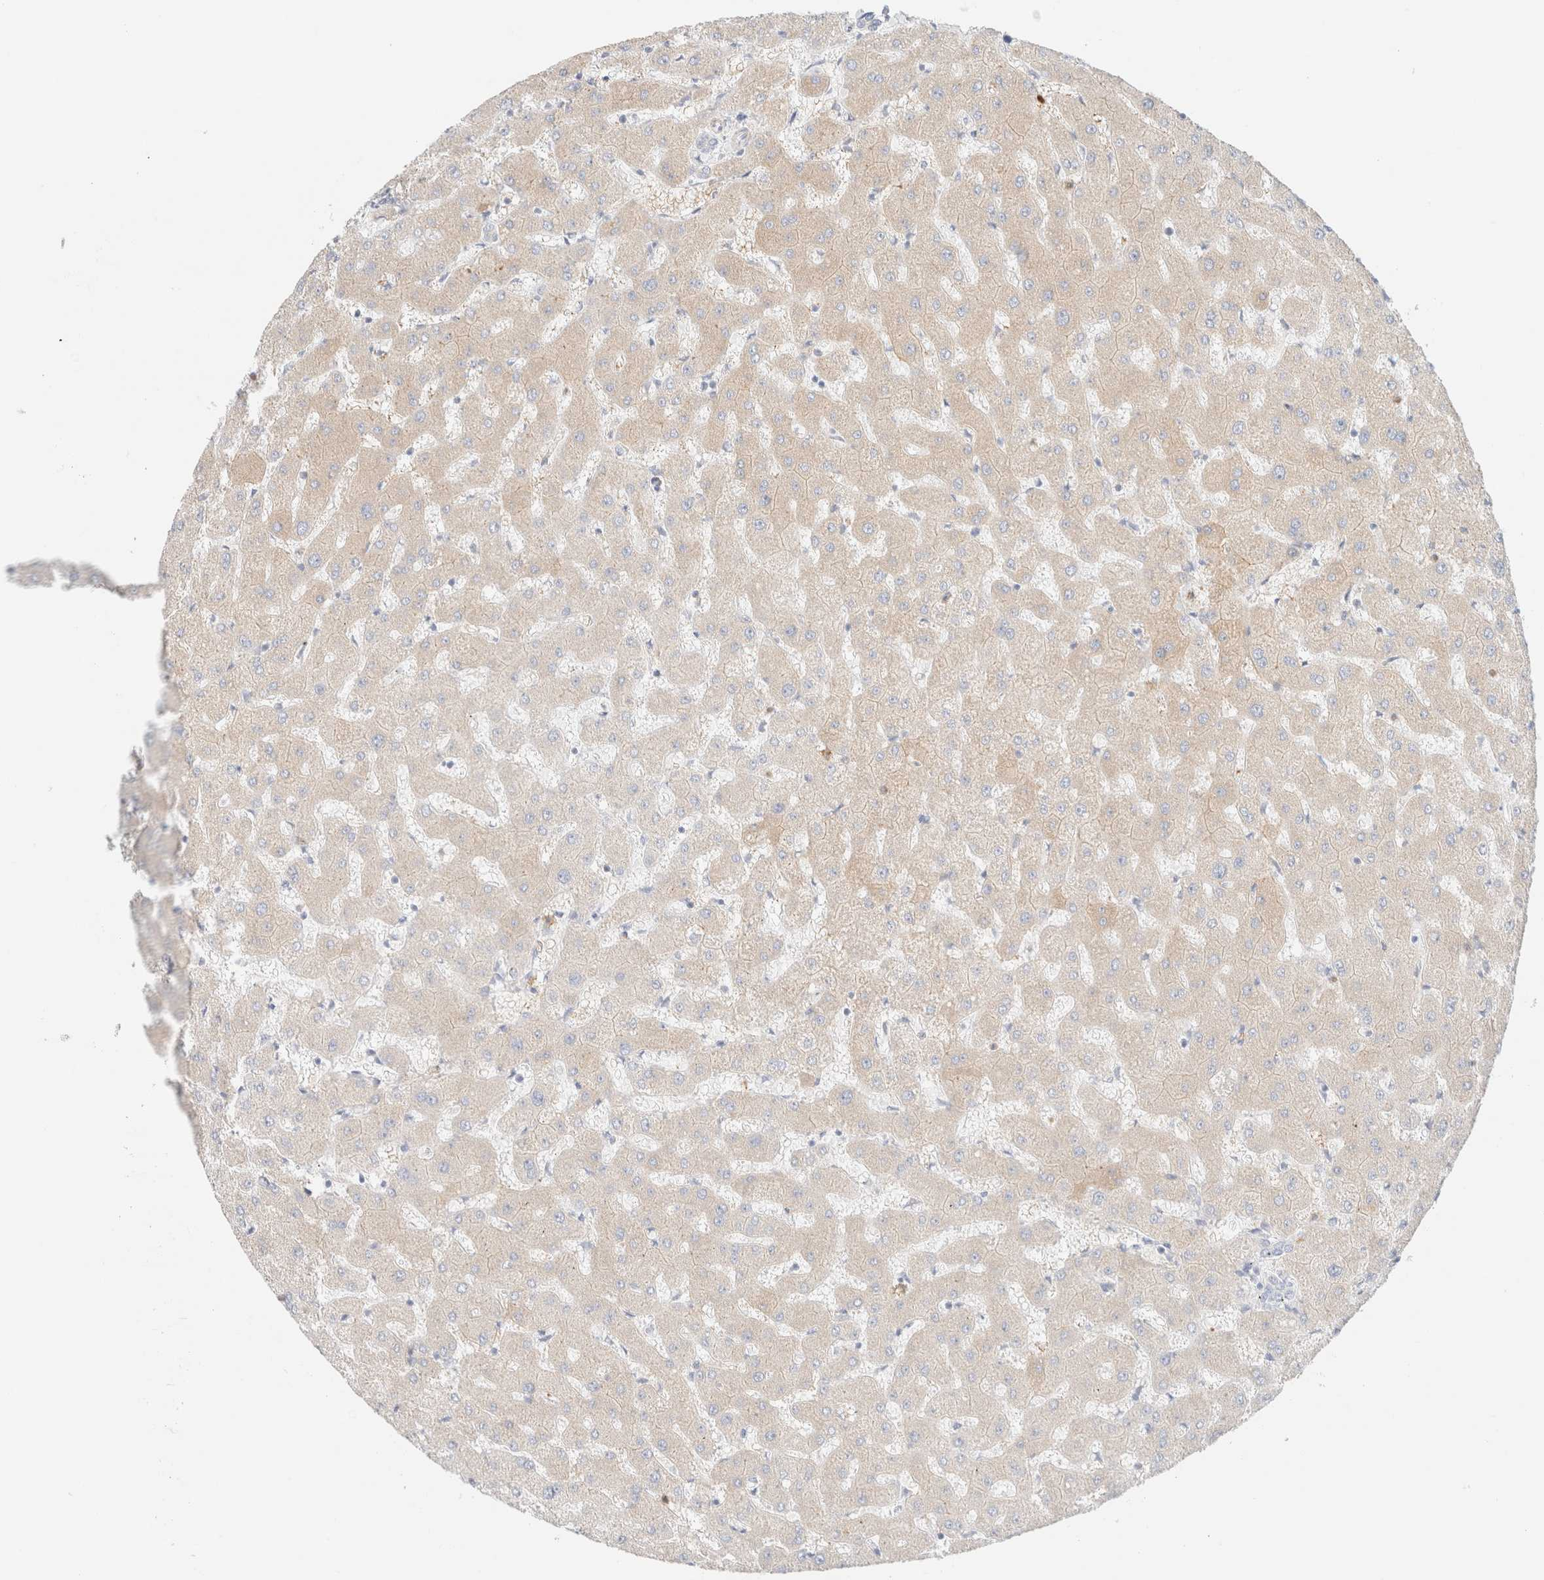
{"staining": {"intensity": "negative", "quantity": "none", "location": "none"}, "tissue": "liver", "cell_type": "Cholangiocytes", "image_type": "normal", "snomed": [{"axis": "morphology", "description": "Normal tissue, NOS"}, {"axis": "topography", "description": "Liver"}], "caption": "The image reveals no staining of cholangiocytes in benign liver. (Stains: DAB IHC with hematoxylin counter stain, Microscopy: brightfield microscopy at high magnification).", "gene": "UNC13B", "patient": {"sex": "female", "age": 63}}